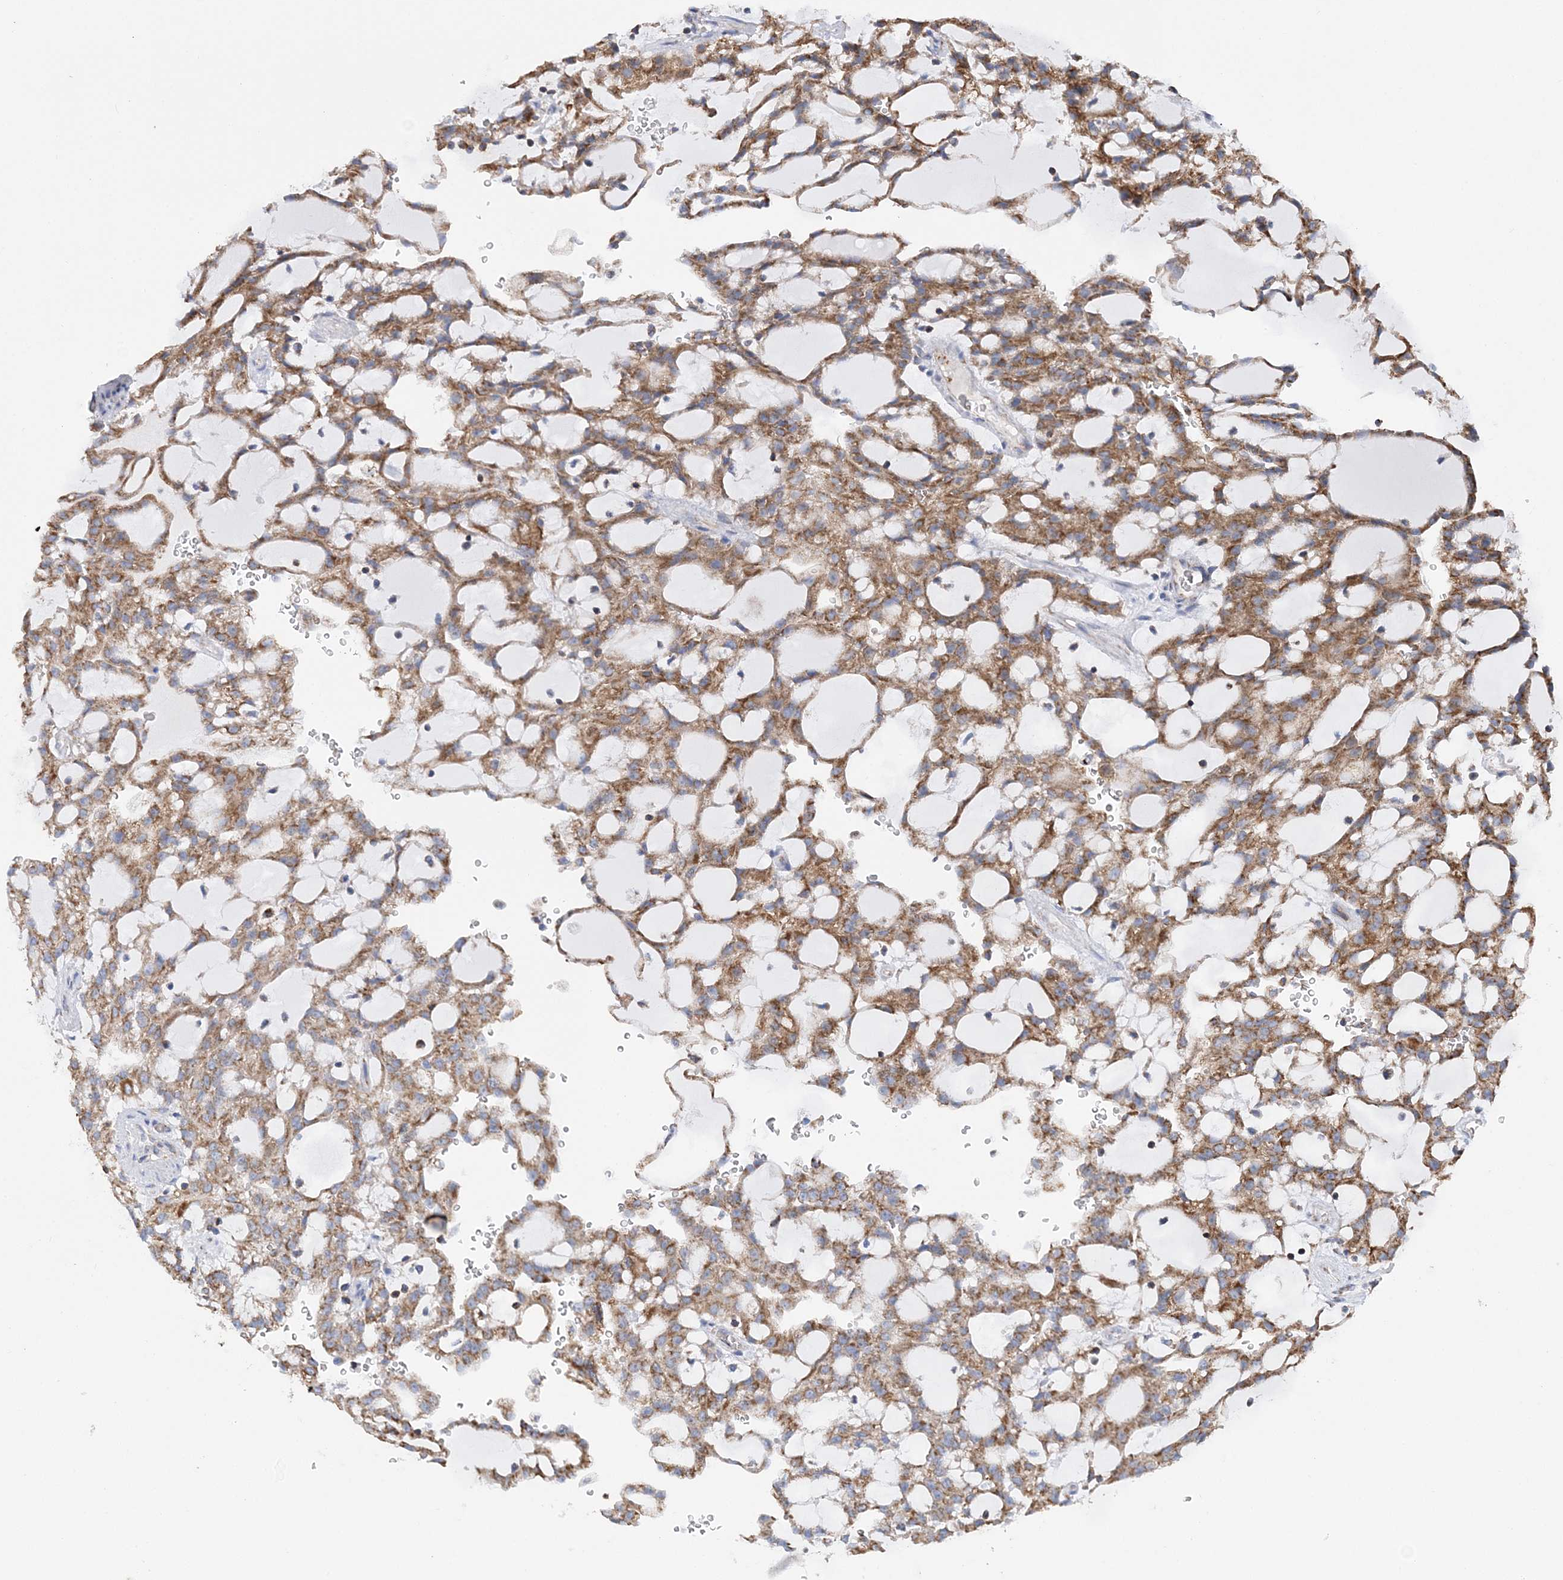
{"staining": {"intensity": "moderate", "quantity": ">75%", "location": "cytoplasmic/membranous"}, "tissue": "renal cancer", "cell_type": "Tumor cells", "image_type": "cancer", "snomed": [{"axis": "morphology", "description": "Adenocarcinoma, NOS"}, {"axis": "topography", "description": "Kidney"}], "caption": "Adenocarcinoma (renal) was stained to show a protein in brown. There is medium levels of moderate cytoplasmic/membranous staining in approximately >75% of tumor cells.", "gene": "TTC32", "patient": {"sex": "male", "age": 63}}